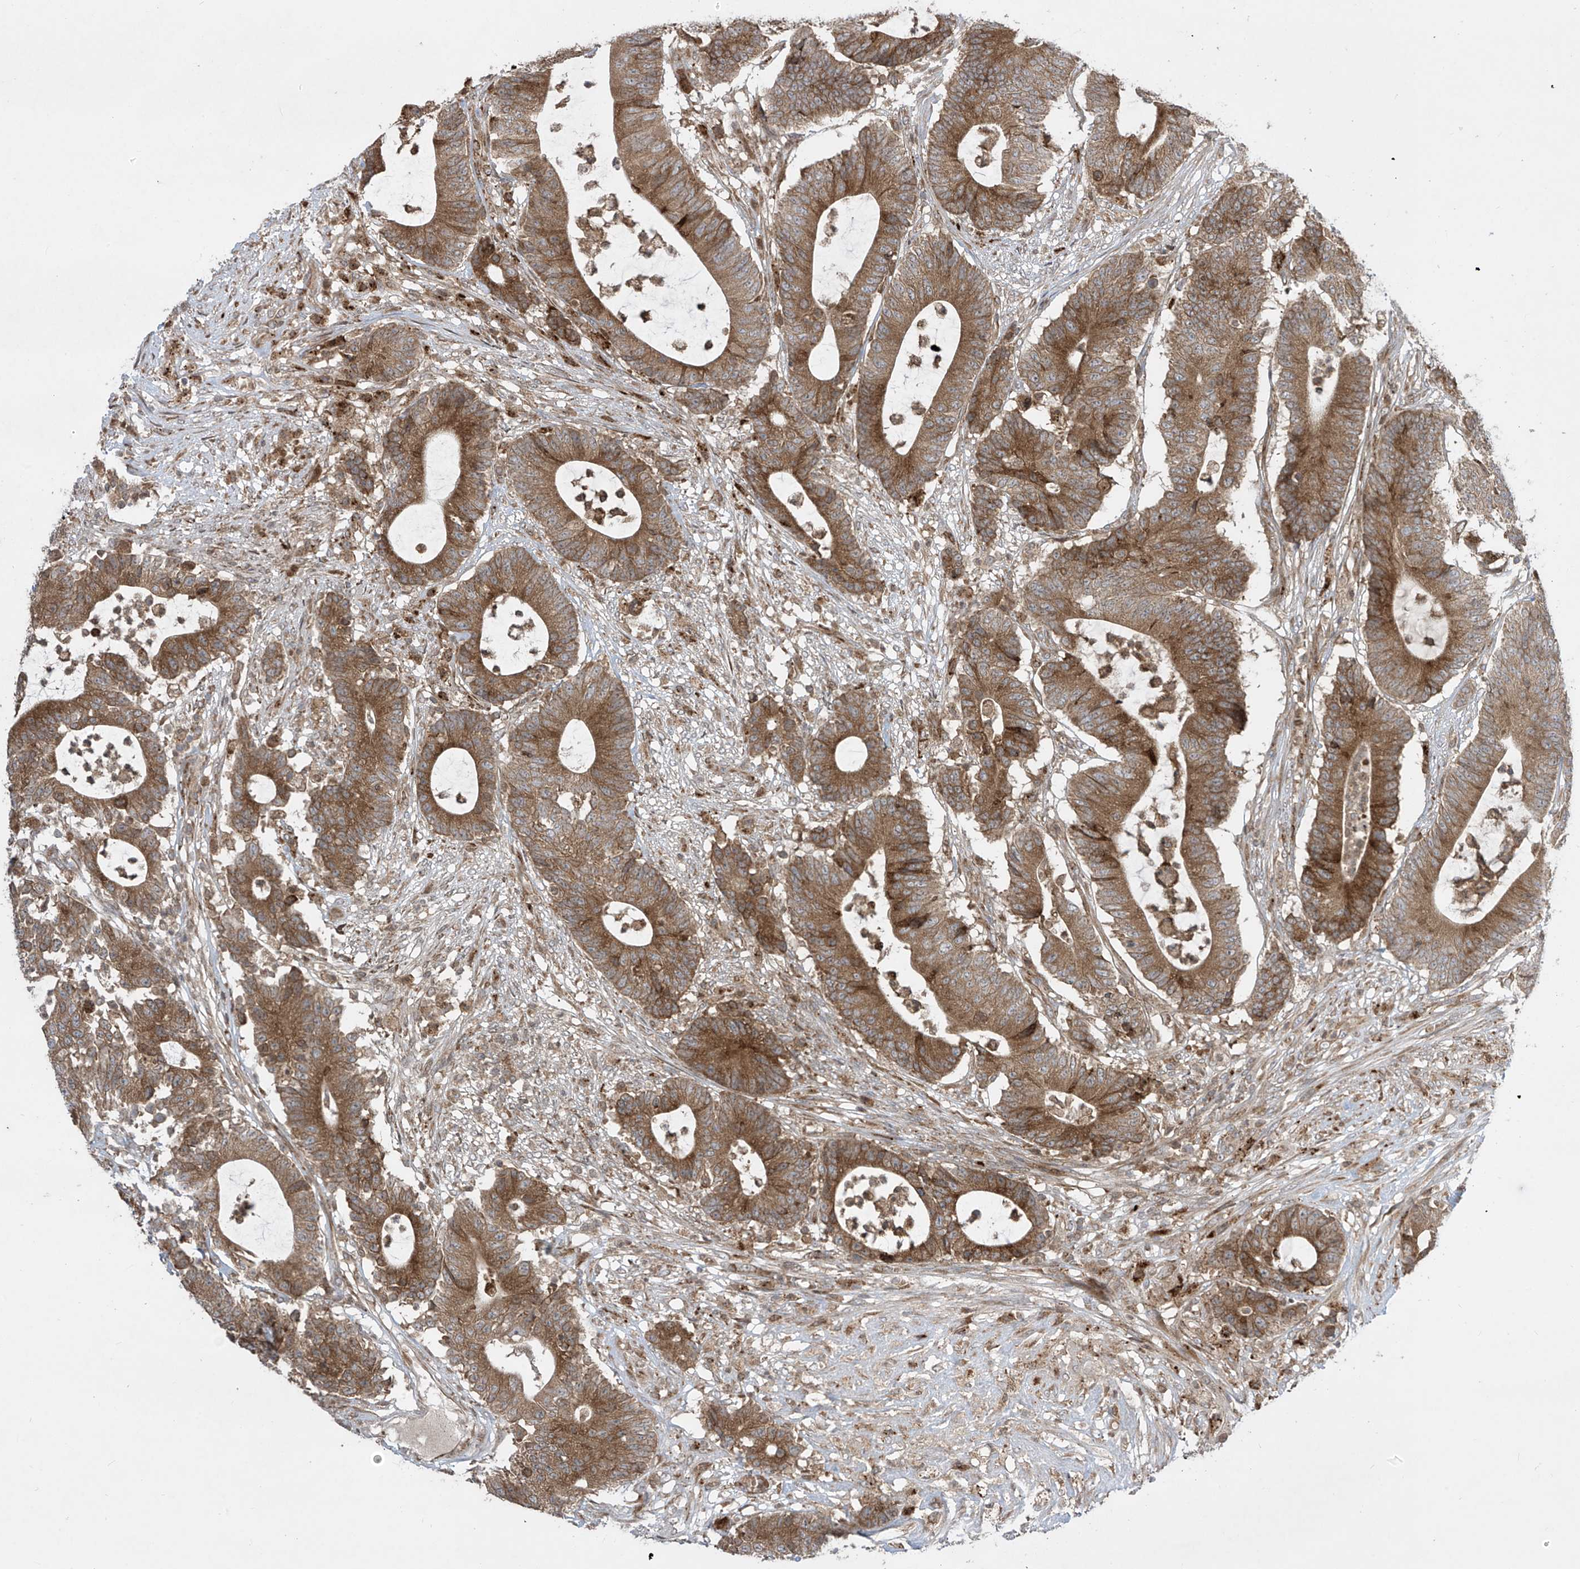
{"staining": {"intensity": "moderate", "quantity": ">75%", "location": "cytoplasmic/membranous"}, "tissue": "colorectal cancer", "cell_type": "Tumor cells", "image_type": "cancer", "snomed": [{"axis": "morphology", "description": "Adenocarcinoma, NOS"}, {"axis": "topography", "description": "Colon"}], "caption": "IHC of human colorectal cancer (adenocarcinoma) shows medium levels of moderate cytoplasmic/membranous staining in approximately >75% of tumor cells.", "gene": "PPAT", "patient": {"sex": "female", "age": 84}}